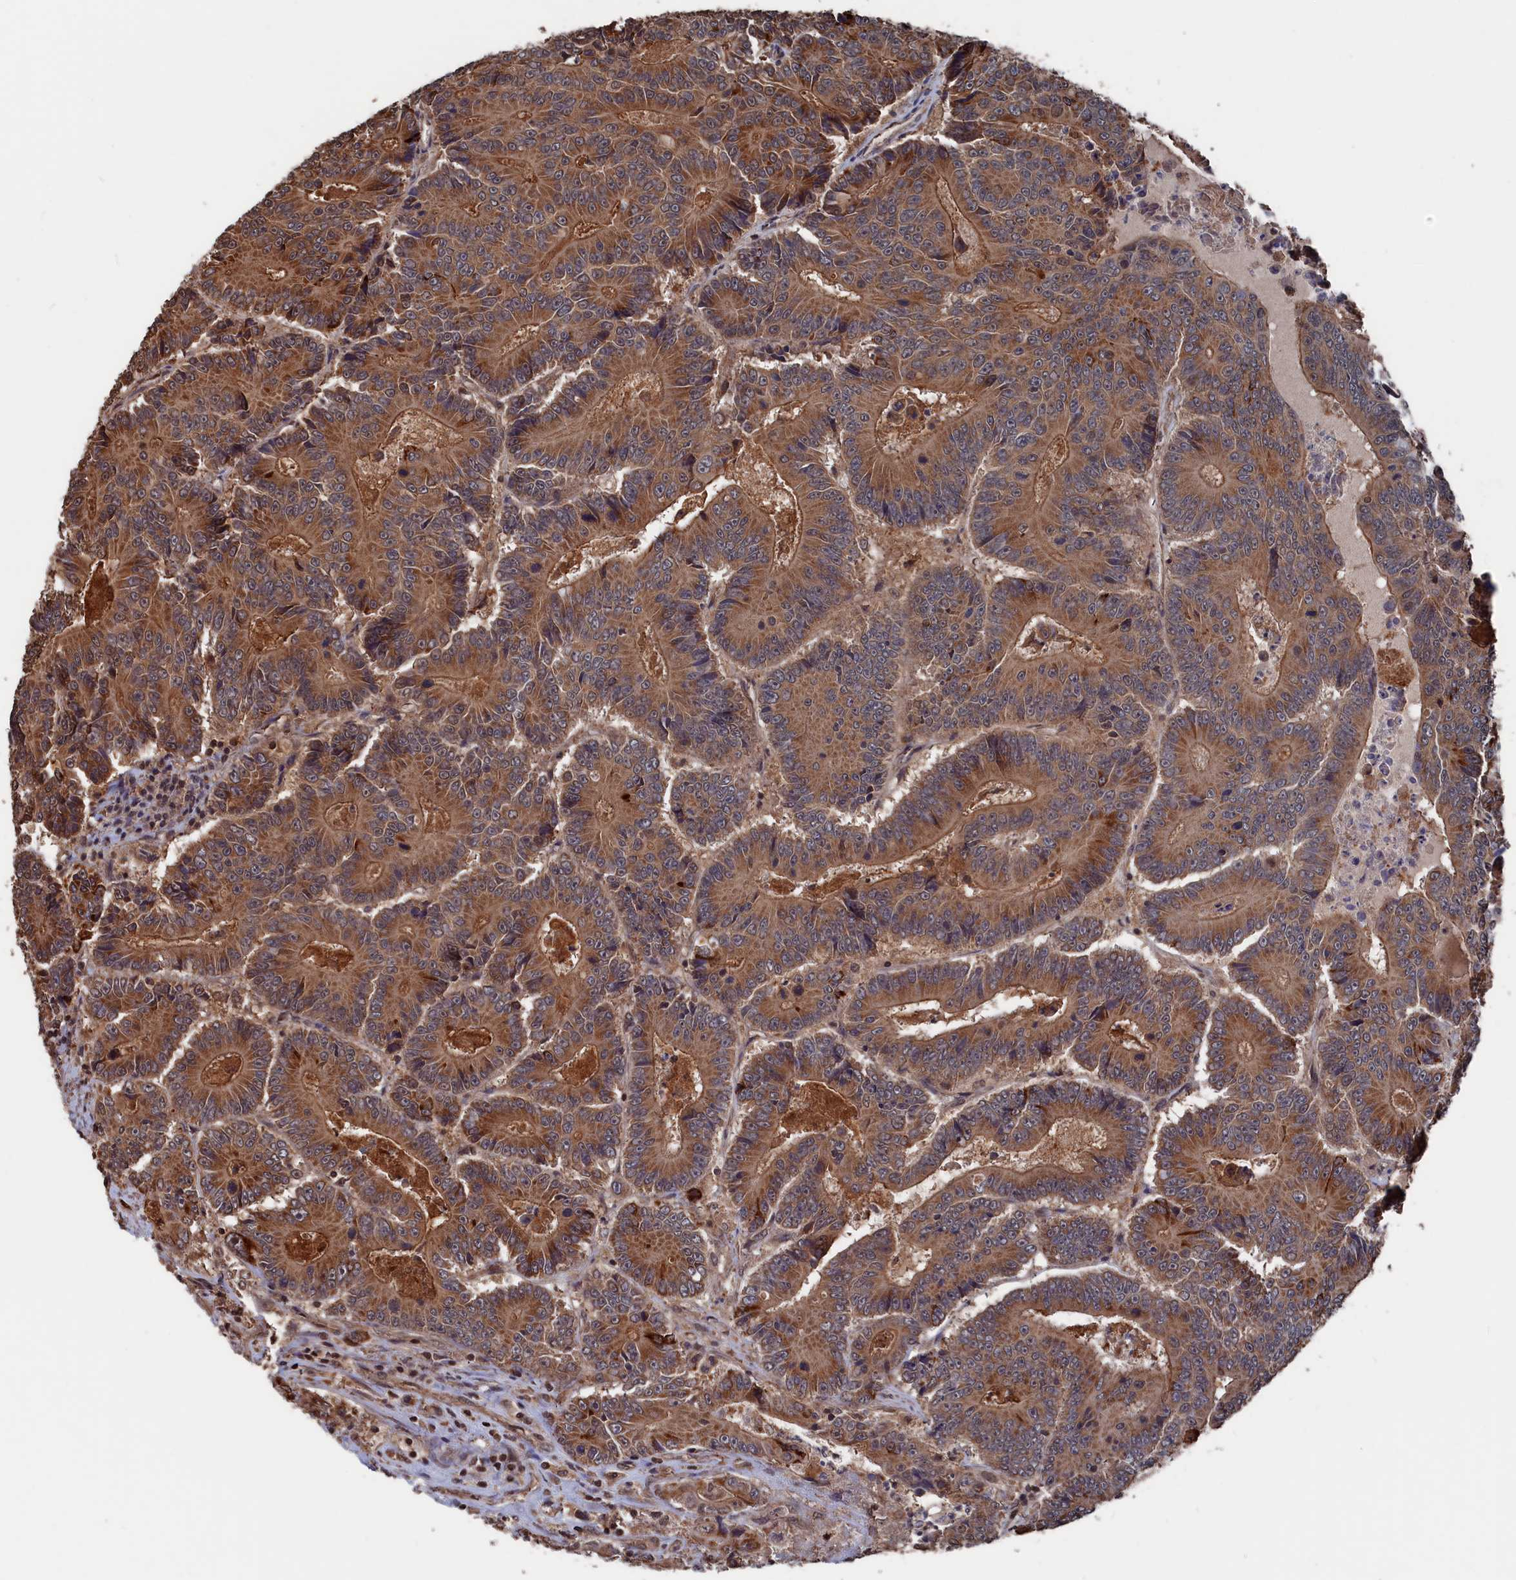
{"staining": {"intensity": "moderate", "quantity": ">75%", "location": "cytoplasmic/membranous,nuclear"}, "tissue": "colorectal cancer", "cell_type": "Tumor cells", "image_type": "cancer", "snomed": [{"axis": "morphology", "description": "Adenocarcinoma, NOS"}, {"axis": "topography", "description": "Colon"}], "caption": "Immunohistochemical staining of human colorectal cancer (adenocarcinoma) shows medium levels of moderate cytoplasmic/membranous and nuclear staining in about >75% of tumor cells.", "gene": "PDE12", "patient": {"sex": "male", "age": 83}}